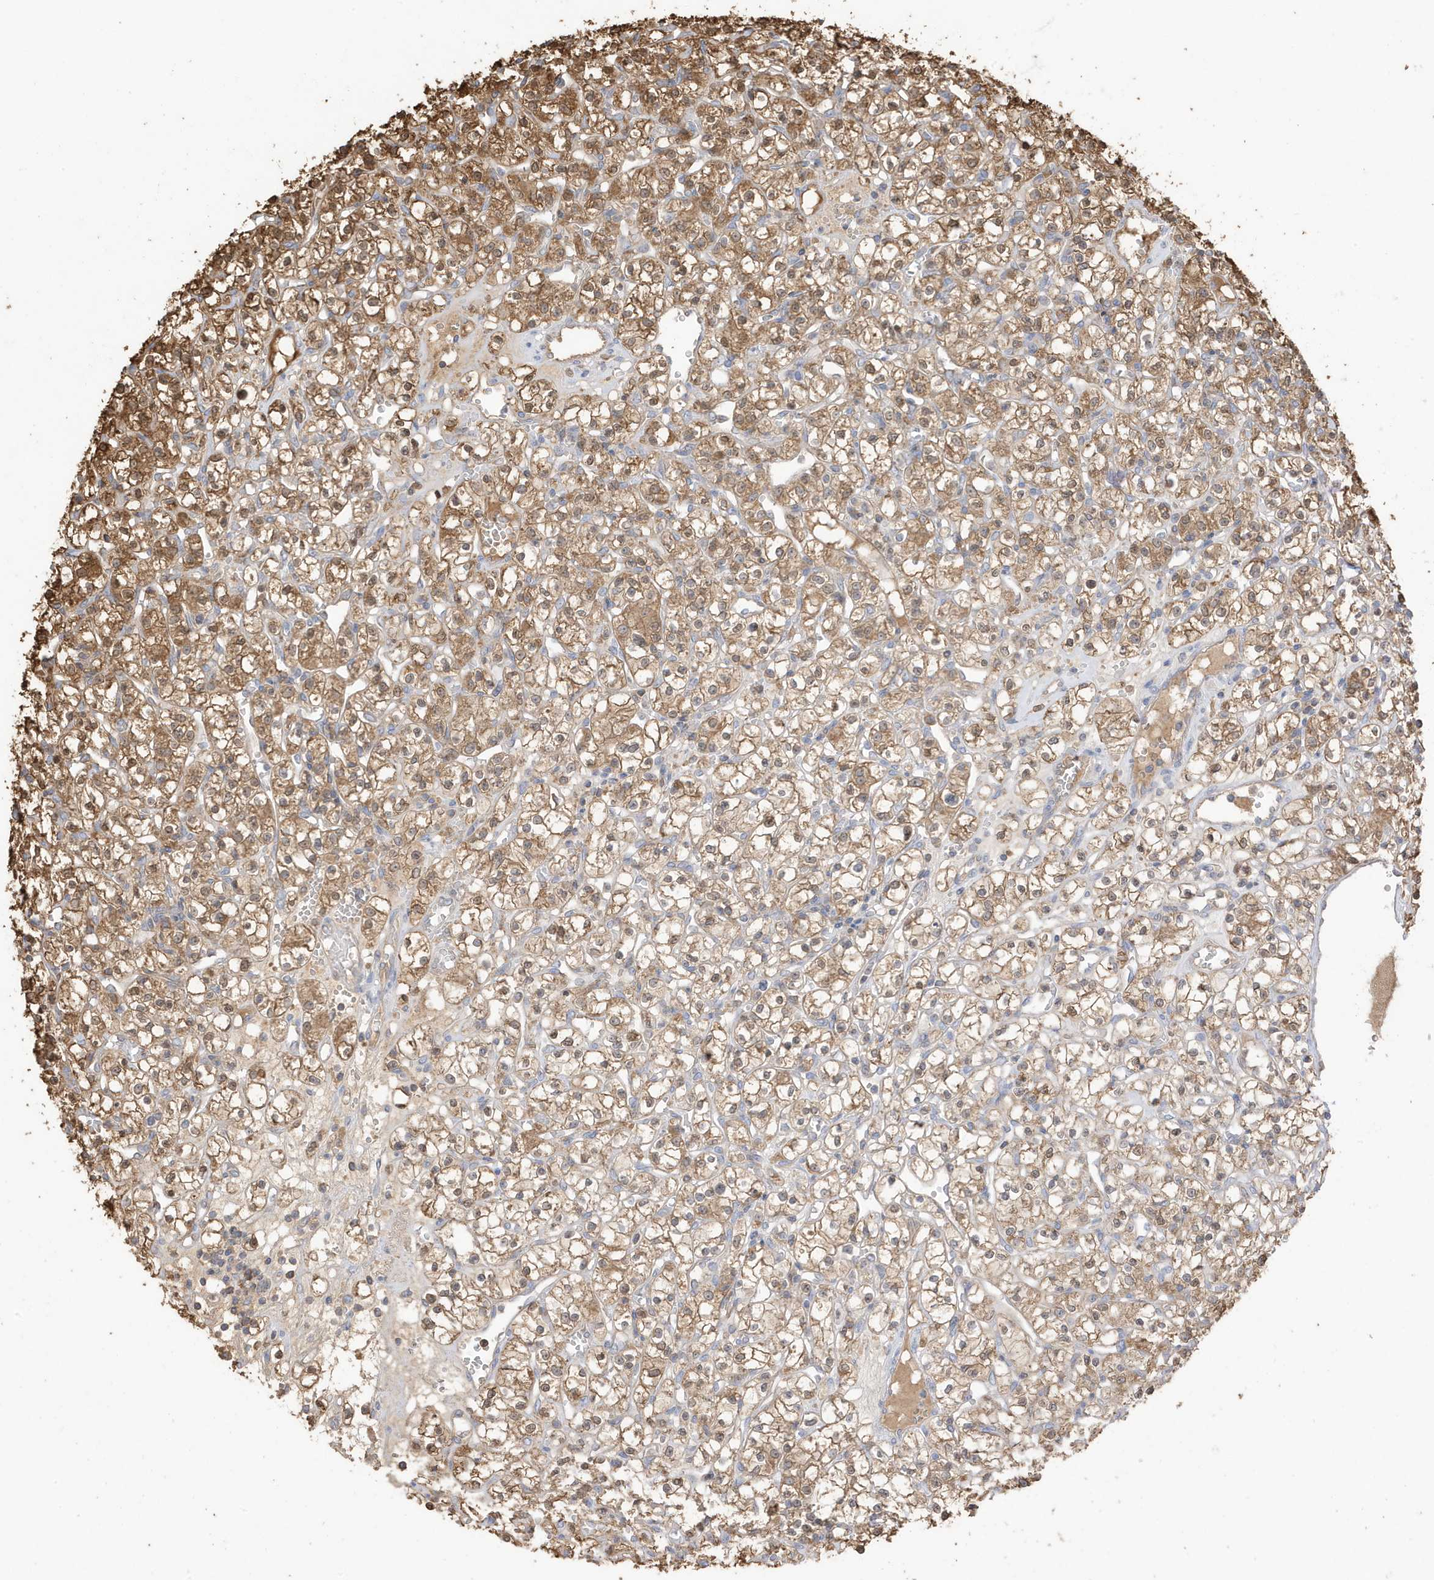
{"staining": {"intensity": "moderate", "quantity": ">75%", "location": "cytoplasmic/membranous"}, "tissue": "renal cancer", "cell_type": "Tumor cells", "image_type": "cancer", "snomed": [{"axis": "morphology", "description": "Adenocarcinoma, NOS"}, {"axis": "topography", "description": "Kidney"}], "caption": "A high-resolution histopathology image shows immunohistochemistry (IHC) staining of renal cancer, which demonstrates moderate cytoplasmic/membranous expression in about >75% of tumor cells.", "gene": "AZI2", "patient": {"sex": "female", "age": 59}}